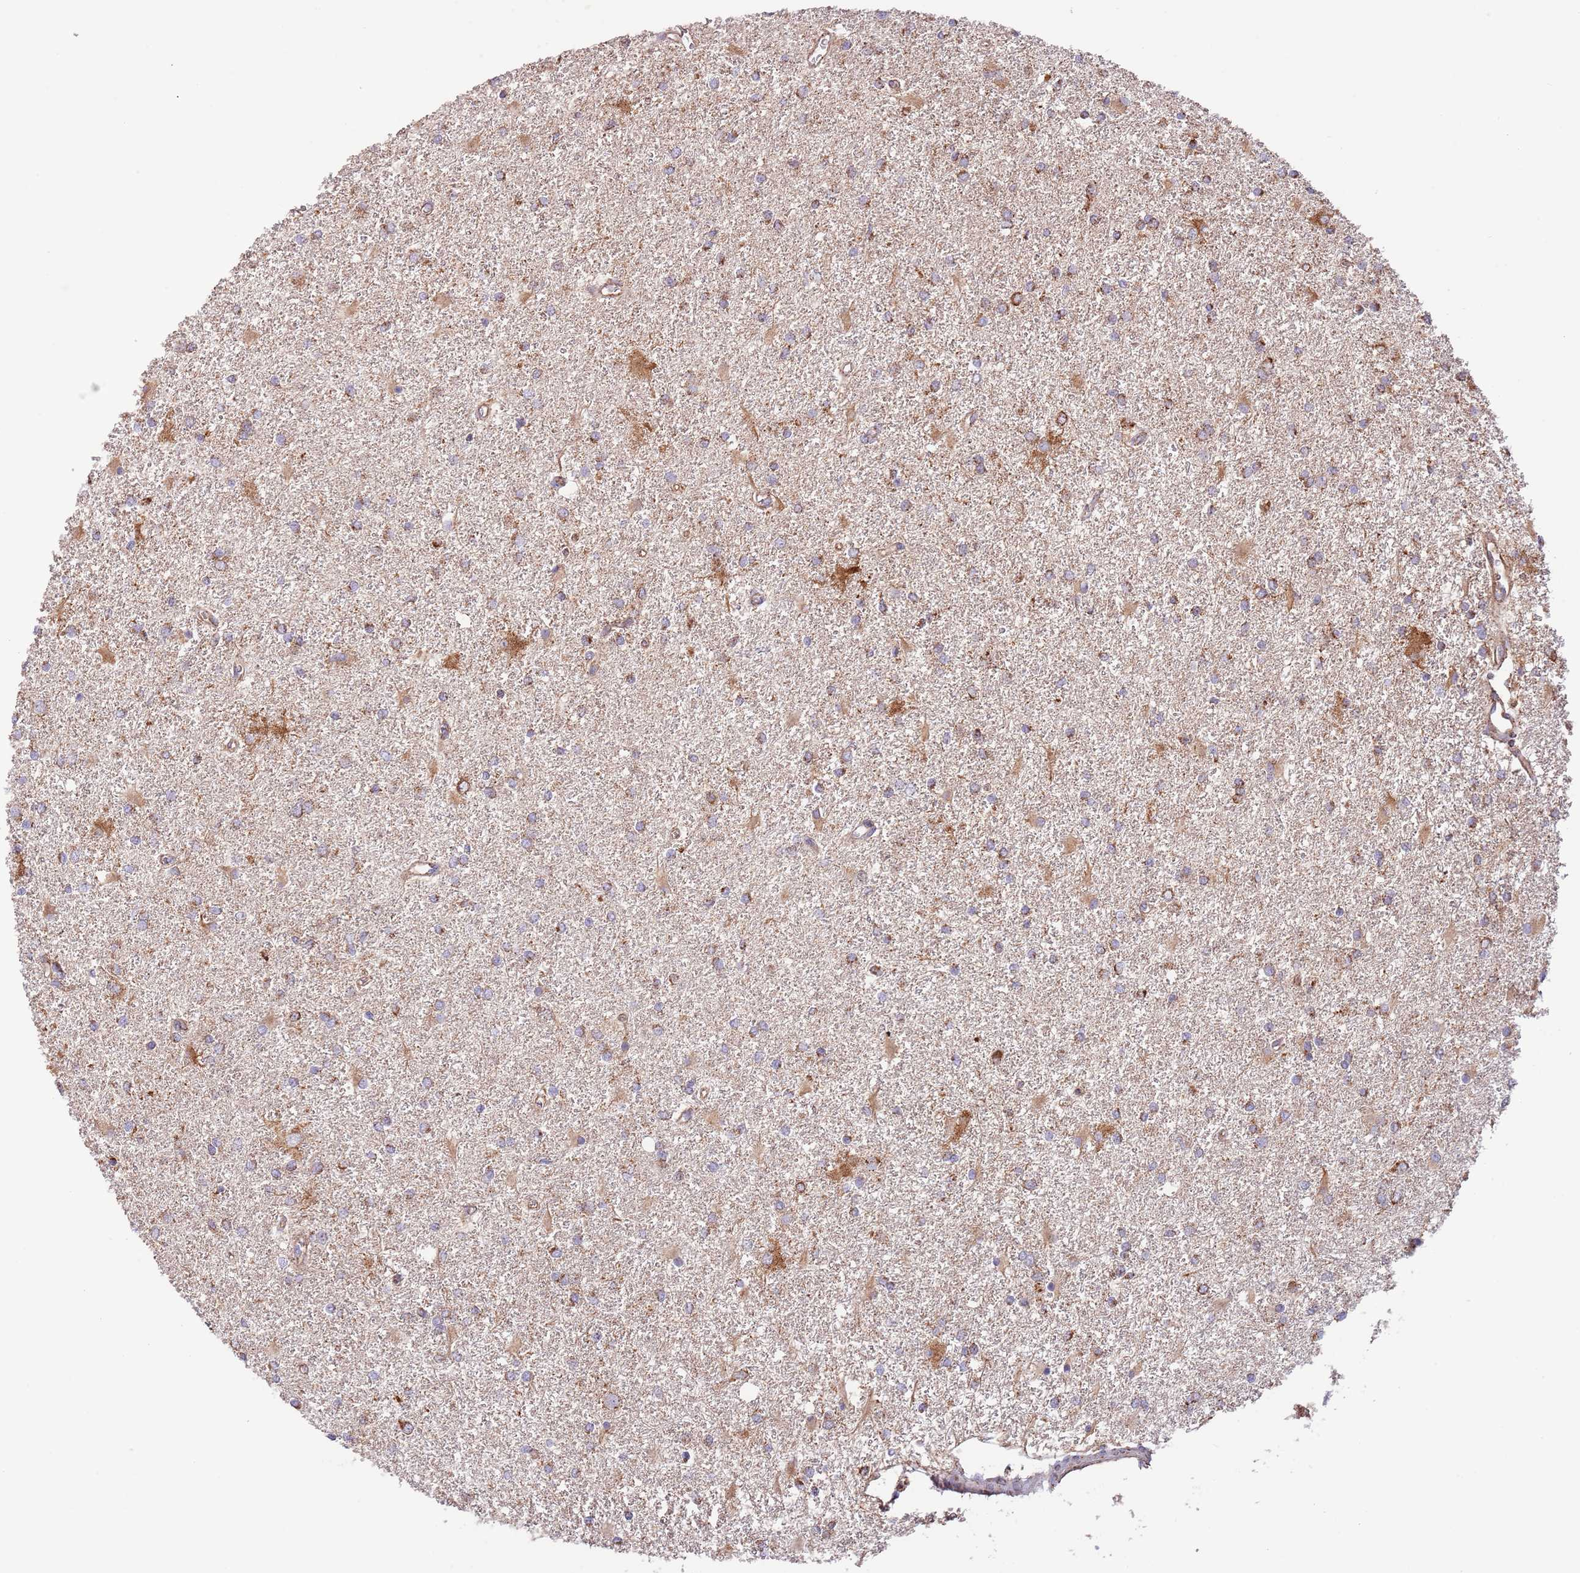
{"staining": {"intensity": "strong", "quantity": "25%-75%", "location": "cytoplasmic/membranous"}, "tissue": "glioma", "cell_type": "Tumor cells", "image_type": "cancer", "snomed": [{"axis": "morphology", "description": "Glioma, malignant, High grade"}, {"axis": "topography", "description": "Brain"}], "caption": "High-magnification brightfield microscopy of glioma stained with DAB (brown) and counterstained with hematoxylin (blue). tumor cells exhibit strong cytoplasmic/membranous expression is seen in about25%-75% of cells.", "gene": "DNAJA3", "patient": {"sex": "female", "age": 50}}